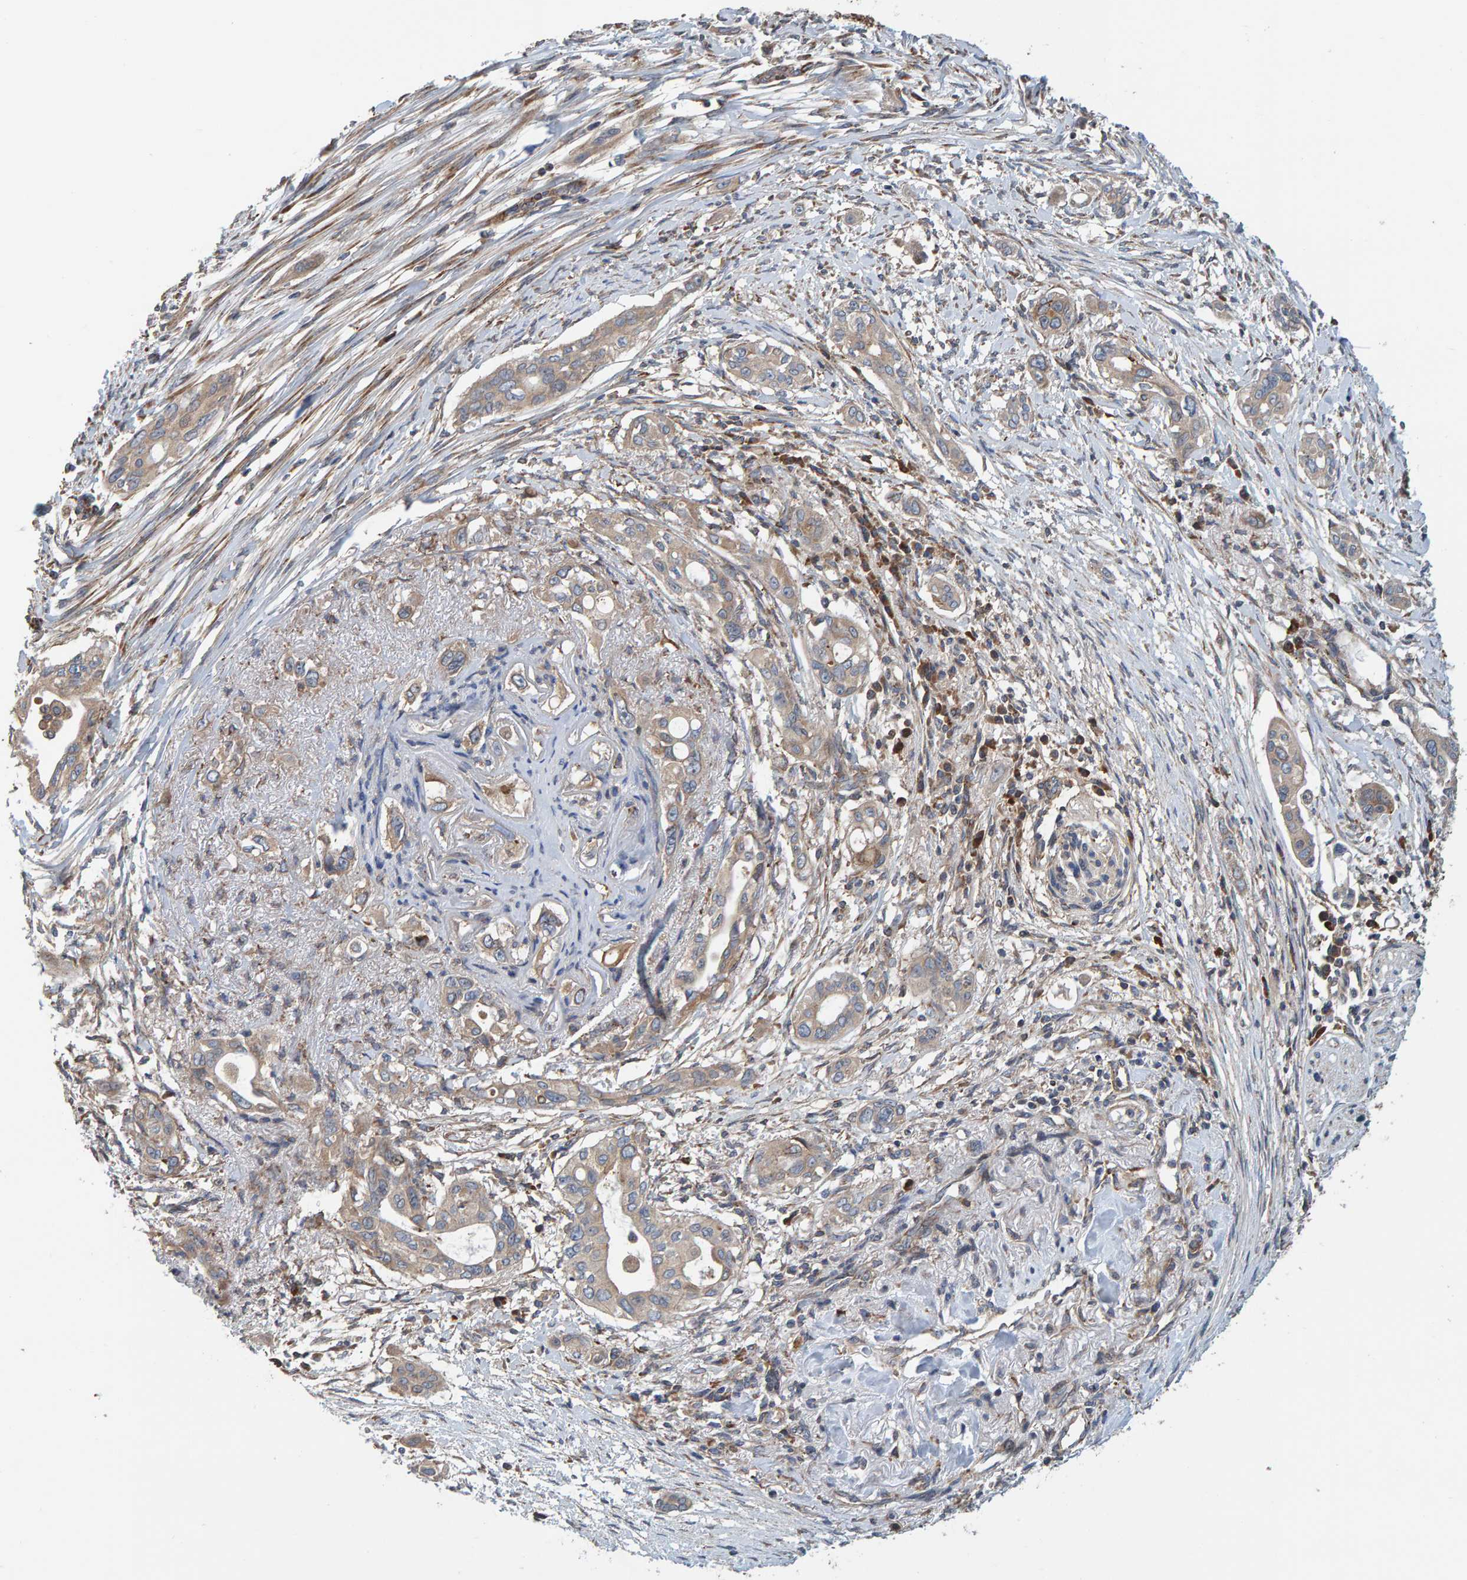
{"staining": {"intensity": "negative", "quantity": "none", "location": "none"}, "tissue": "pancreatic cancer", "cell_type": "Tumor cells", "image_type": "cancer", "snomed": [{"axis": "morphology", "description": "Adenocarcinoma, NOS"}, {"axis": "topography", "description": "Pancreas"}], "caption": "Adenocarcinoma (pancreatic) was stained to show a protein in brown. There is no significant staining in tumor cells. (Brightfield microscopy of DAB (3,3'-diaminobenzidine) IHC at high magnification).", "gene": "MRPL45", "patient": {"sex": "female", "age": 60}}